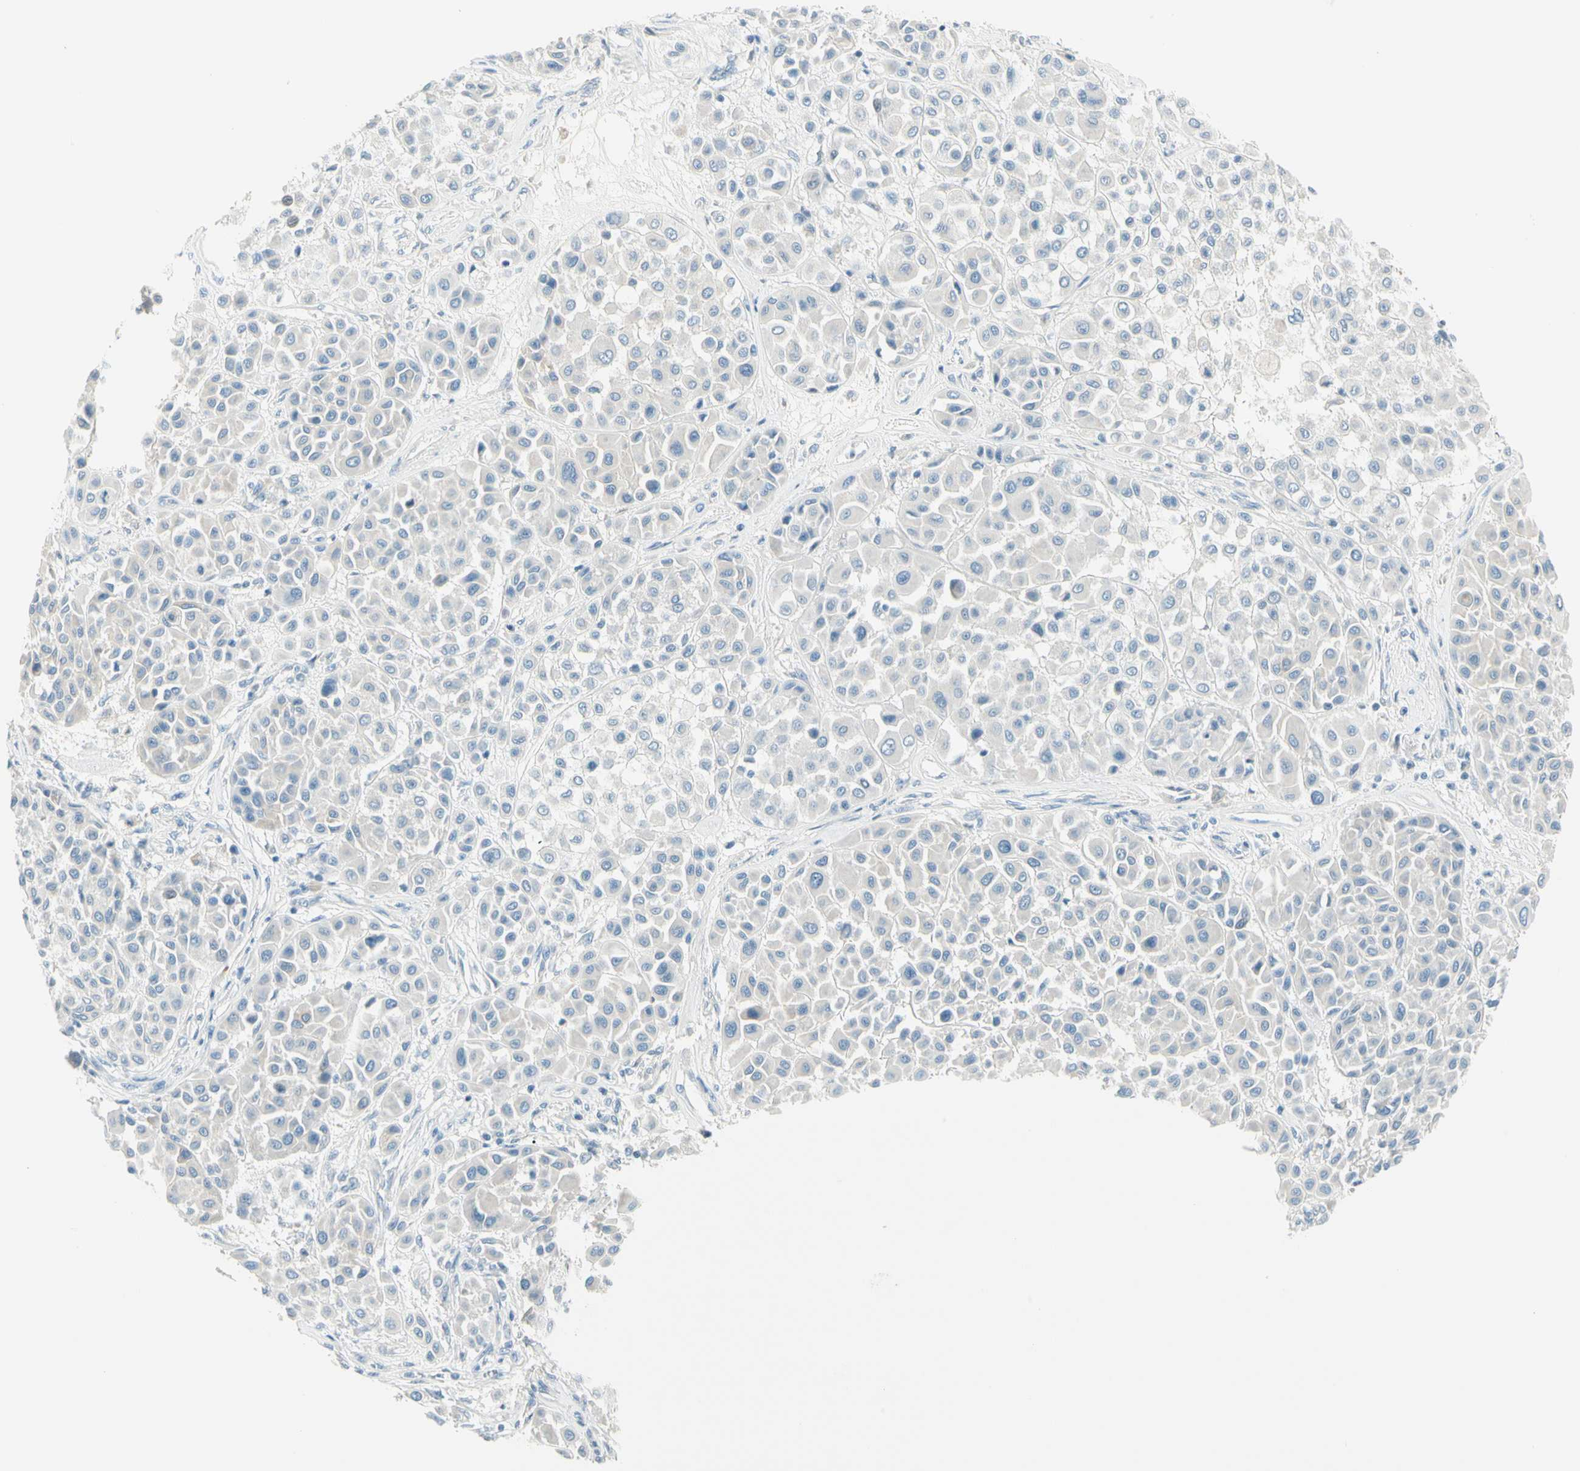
{"staining": {"intensity": "negative", "quantity": "none", "location": "none"}, "tissue": "melanoma", "cell_type": "Tumor cells", "image_type": "cancer", "snomed": [{"axis": "morphology", "description": "Malignant melanoma, Metastatic site"}, {"axis": "topography", "description": "Soft tissue"}], "caption": "Immunohistochemistry histopathology image of neoplastic tissue: melanoma stained with DAB displays no significant protein staining in tumor cells.", "gene": "SLC6A15", "patient": {"sex": "male", "age": 41}}